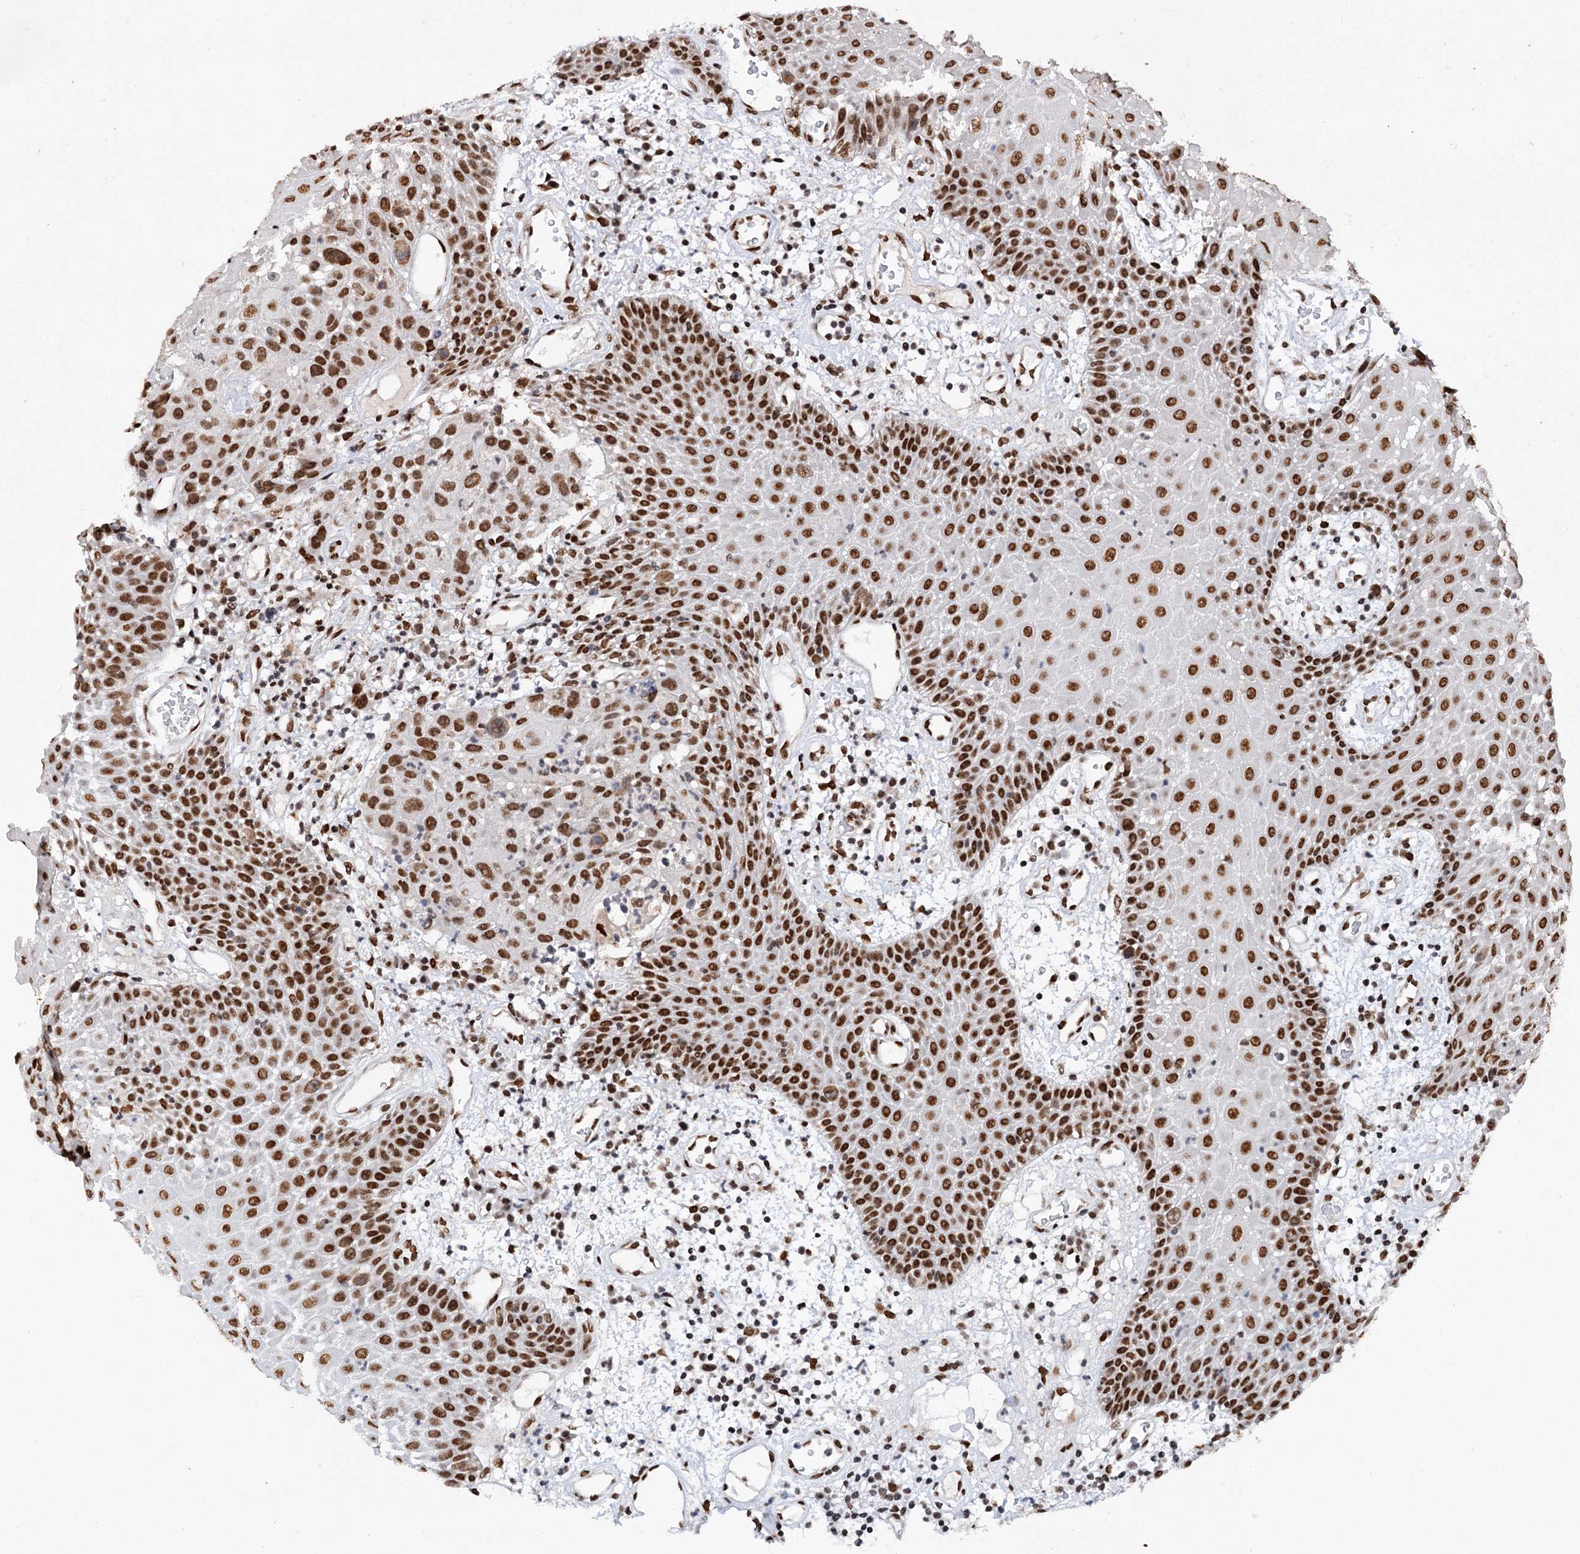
{"staining": {"intensity": "strong", "quantity": ">75%", "location": "nuclear"}, "tissue": "oral mucosa", "cell_type": "Squamous epithelial cells", "image_type": "normal", "snomed": [{"axis": "morphology", "description": "Normal tissue, NOS"}, {"axis": "topography", "description": "Skeletal muscle"}, {"axis": "topography", "description": "Oral tissue"}, {"axis": "topography", "description": "Salivary gland"}, {"axis": "topography", "description": "Peripheral nerve tissue"}], "caption": "A photomicrograph of human oral mucosa stained for a protein demonstrates strong nuclear brown staining in squamous epithelial cells. (DAB IHC, brown staining for protein, blue staining for nuclei).", "gene": "MATR3", "patient": {"sex": "male", "age": 54}}